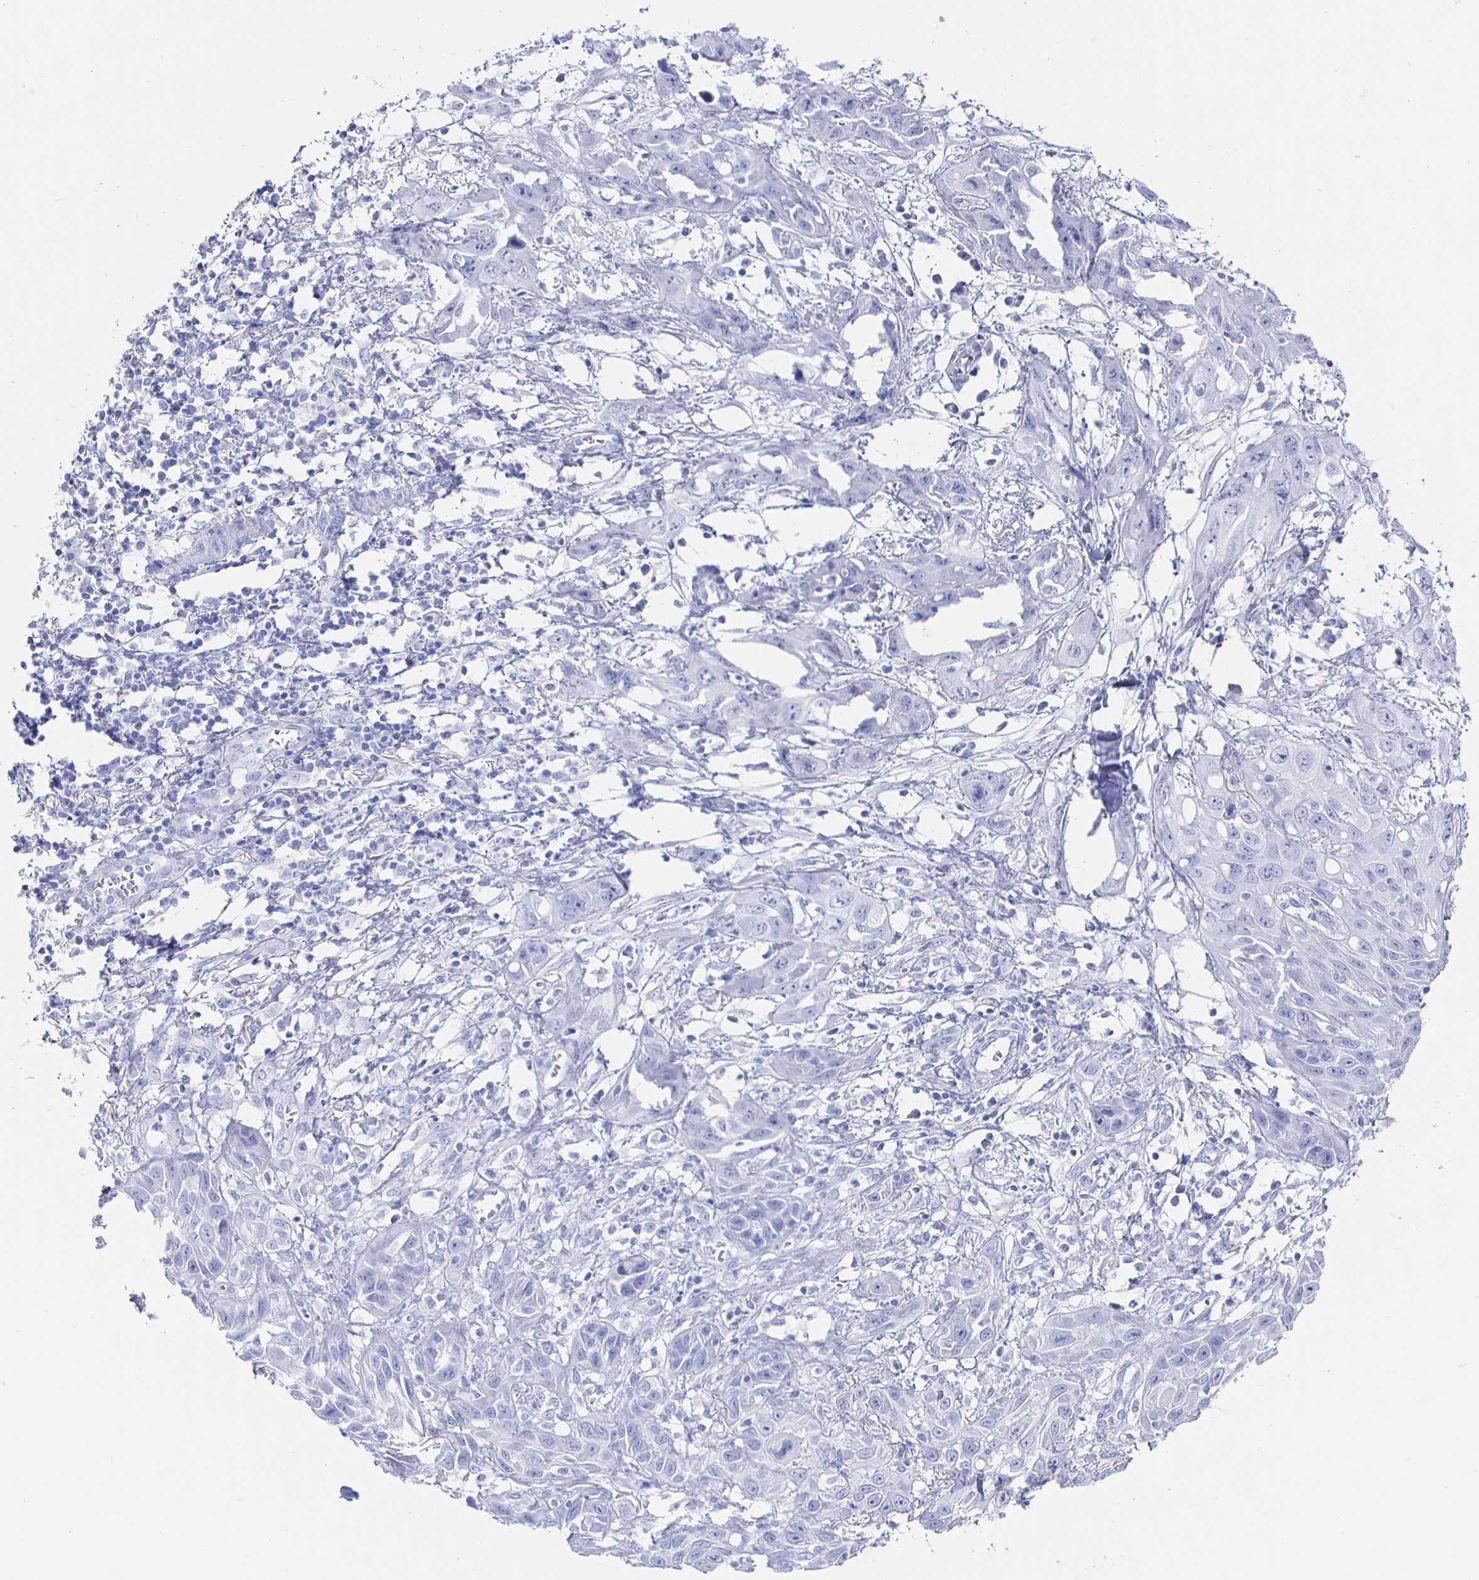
{"staining": {"intensity": "negative", "quantity": "none", "location": "none"}, "tissue": "skin cancer", "cell_type": "Tumor cells", "image_type": "cancer", "snomed": [{"axis": "morphology", "description": "Squamous cell carcinoma, NOS"}, {"axis": "topography", "description": "Skin"}, {"axis": "topography", "description": "Vulva"}], "caption": "Human skin cancer stained for a protein using immunohistochemistry (IHC) shows no expression in tumor cells.", "gene": "CLCA1", "patient": {"sex": "female", "age": 71}}